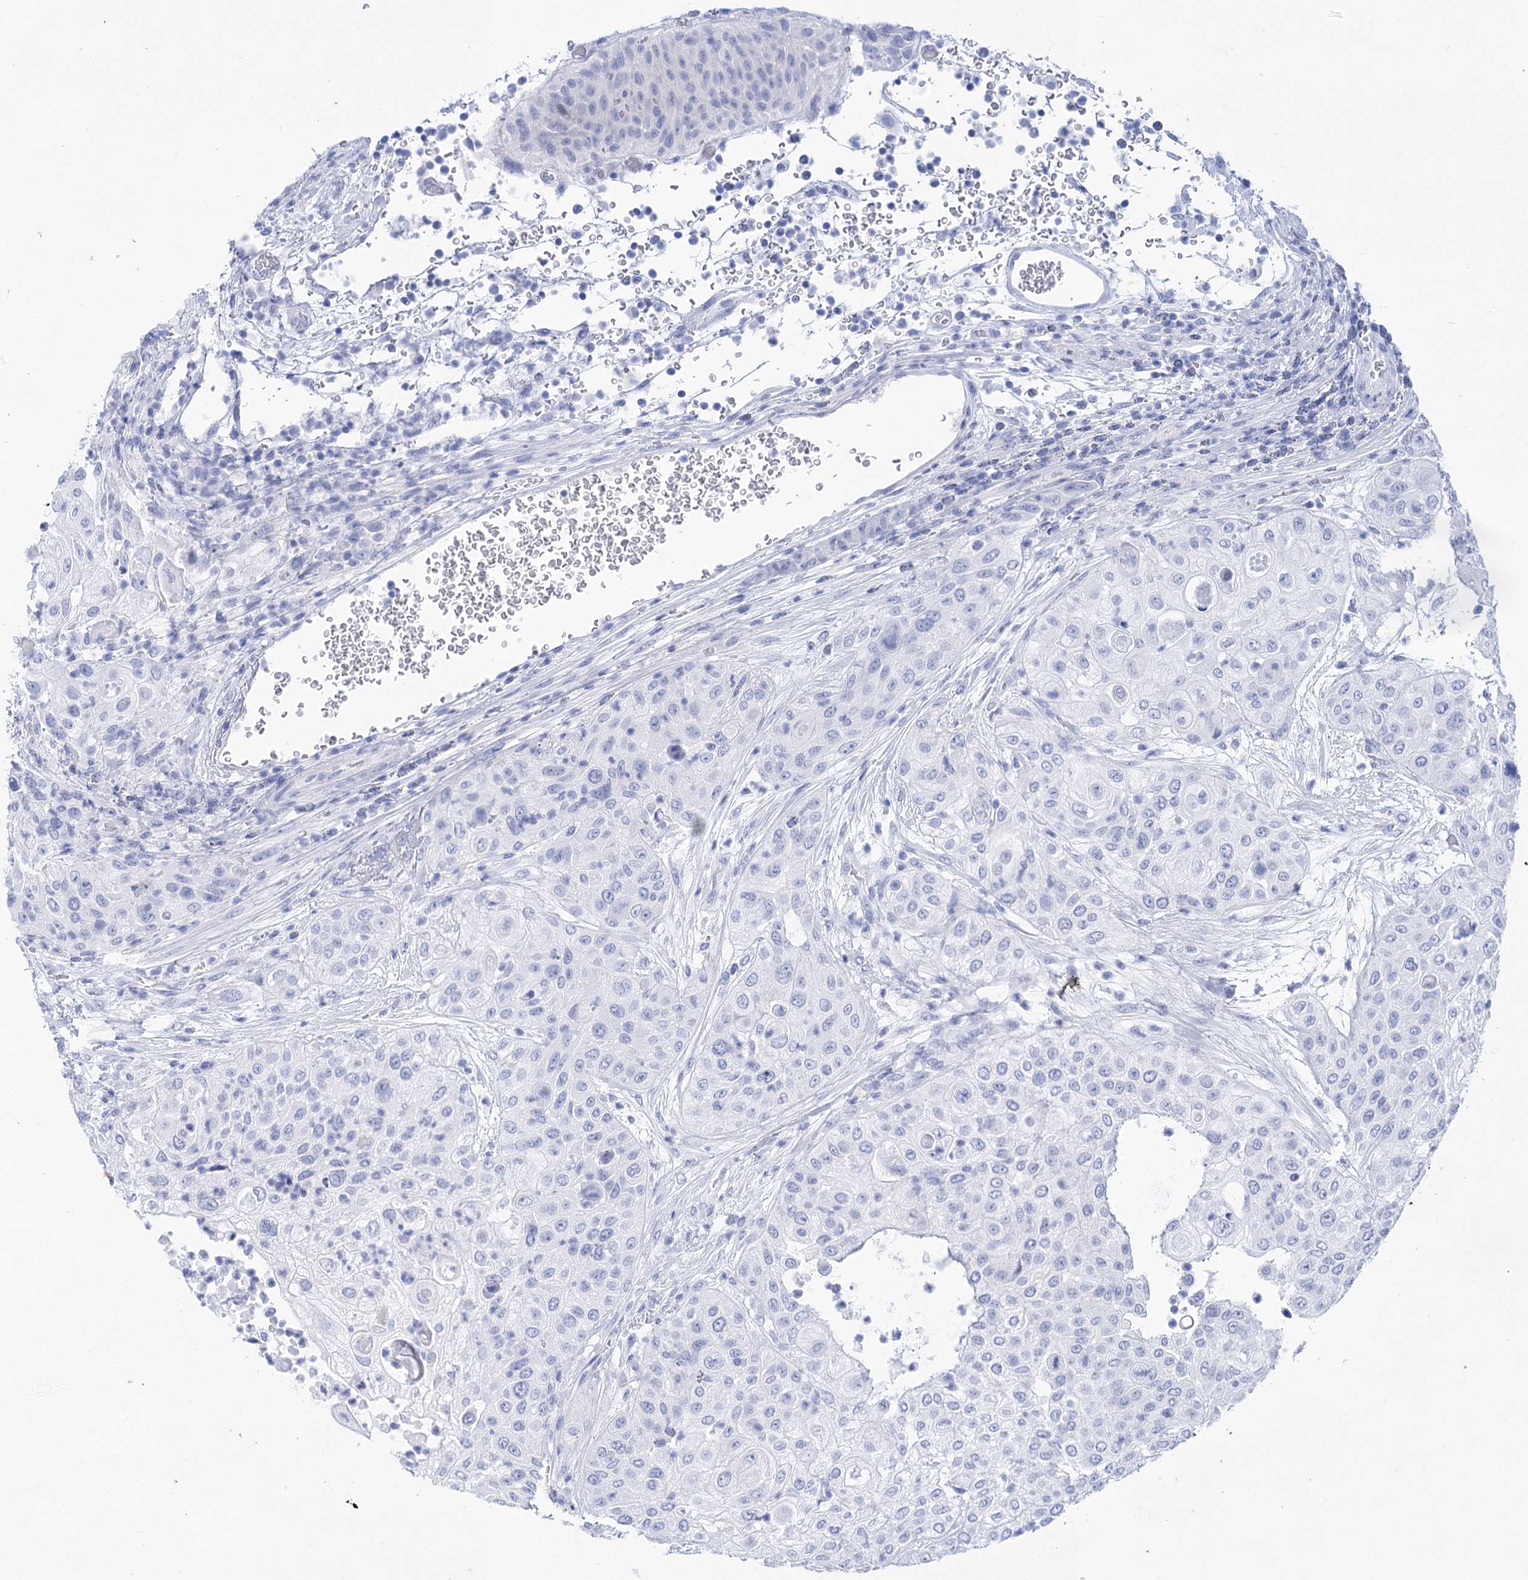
{"staining": {"intensity": "negative", "quantity": "none", "location": "none"}, "tissue": "urothelial cancer", "cell_type": "Tumor cells", "image_type": "cancer", "snomed": [{"axis": "morphology", "description": "Urothelial carcinoma, High grade"}, {"axis": "topography", "description": "Urinary bladder"}], "caption": "The image demonstrates no significant positivity in tumor cells of urothelial cancer.", "gene": "LALBA", "patient": {"sex": "female", "age": 79}}